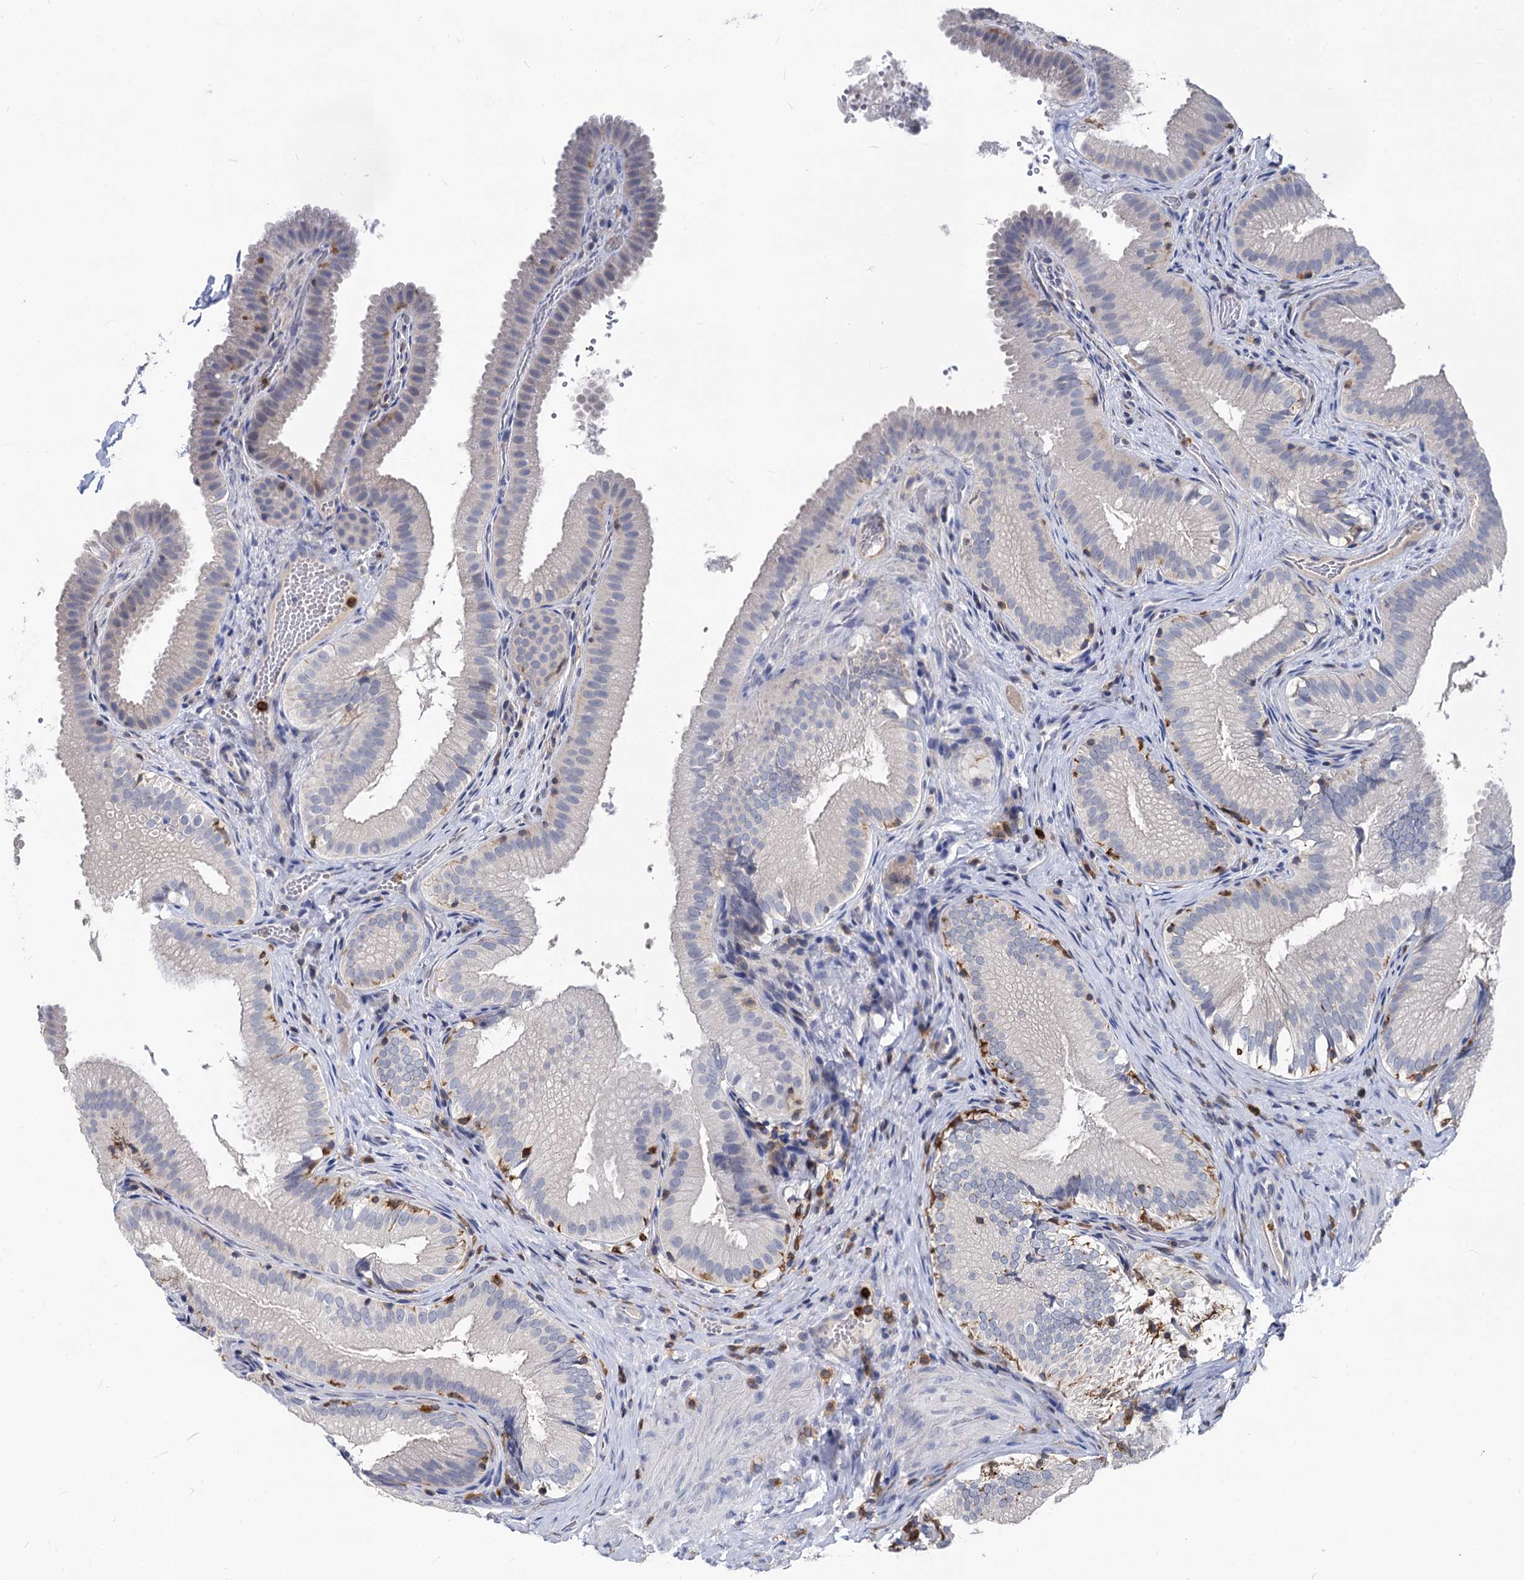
{"staining": {"intensity": "moderate", "quantity": "<25%", "location": "cytoplasmic/membranous"}, "tissue": "gallbladder", "cell_type": "Glandular cells", "image_type": "normal", "snomed": [{"axis": "morphology", "description": "Normal tissue, NOS"}, {"axis": "topography", "description": "Gallbladder"}], "caption": "Approximately <25% of glandular cells in benign human gallbladder exhibit moderate cytoplasmic/membranous protein expression as visualized by brown immunohistochemical staining.", "gene": "RHOG", "patient": {"sex": "female", "age": 30}}